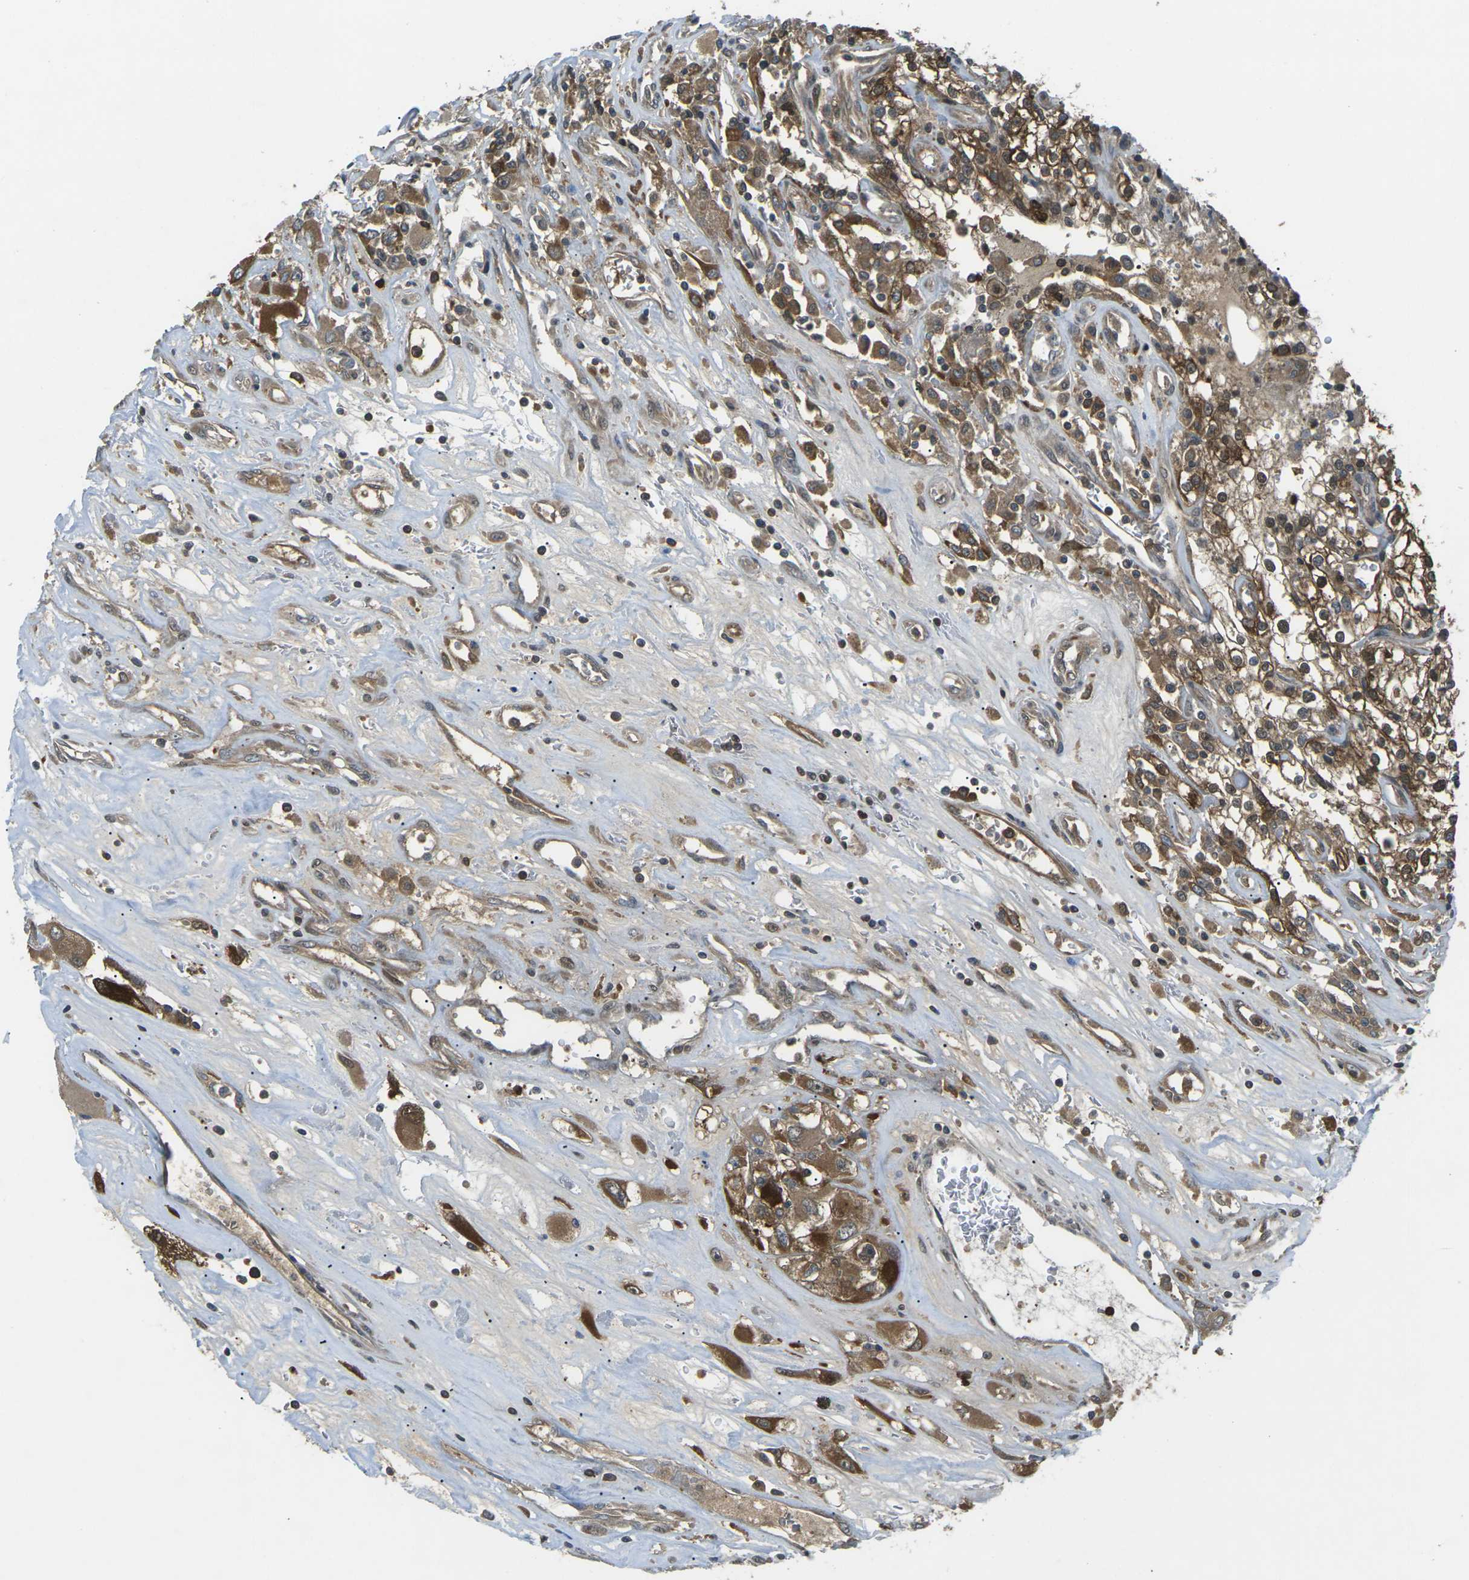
{"staining": {"intensity": "strong", "quantity": ">75%", "location": "cytoplasmic/membranous"}, "tissue": "renal cancer", "cell_type": "Tumor cells", "image_type": "cancer", "snomed": [{"axis": "morphology", "description": "Adenocarcinoma, NOS"}, {"axis": "topography", "description": "Kidney"}], "caption": "The micrograph reveals staining of renal cancer (adenocarcinoma), revealing strong cytoplasmic/membranous protein positivity (brown color) within tumor cells.", "gene": "PIEZO2", "patient": {"sex": "female", "age": 52}}